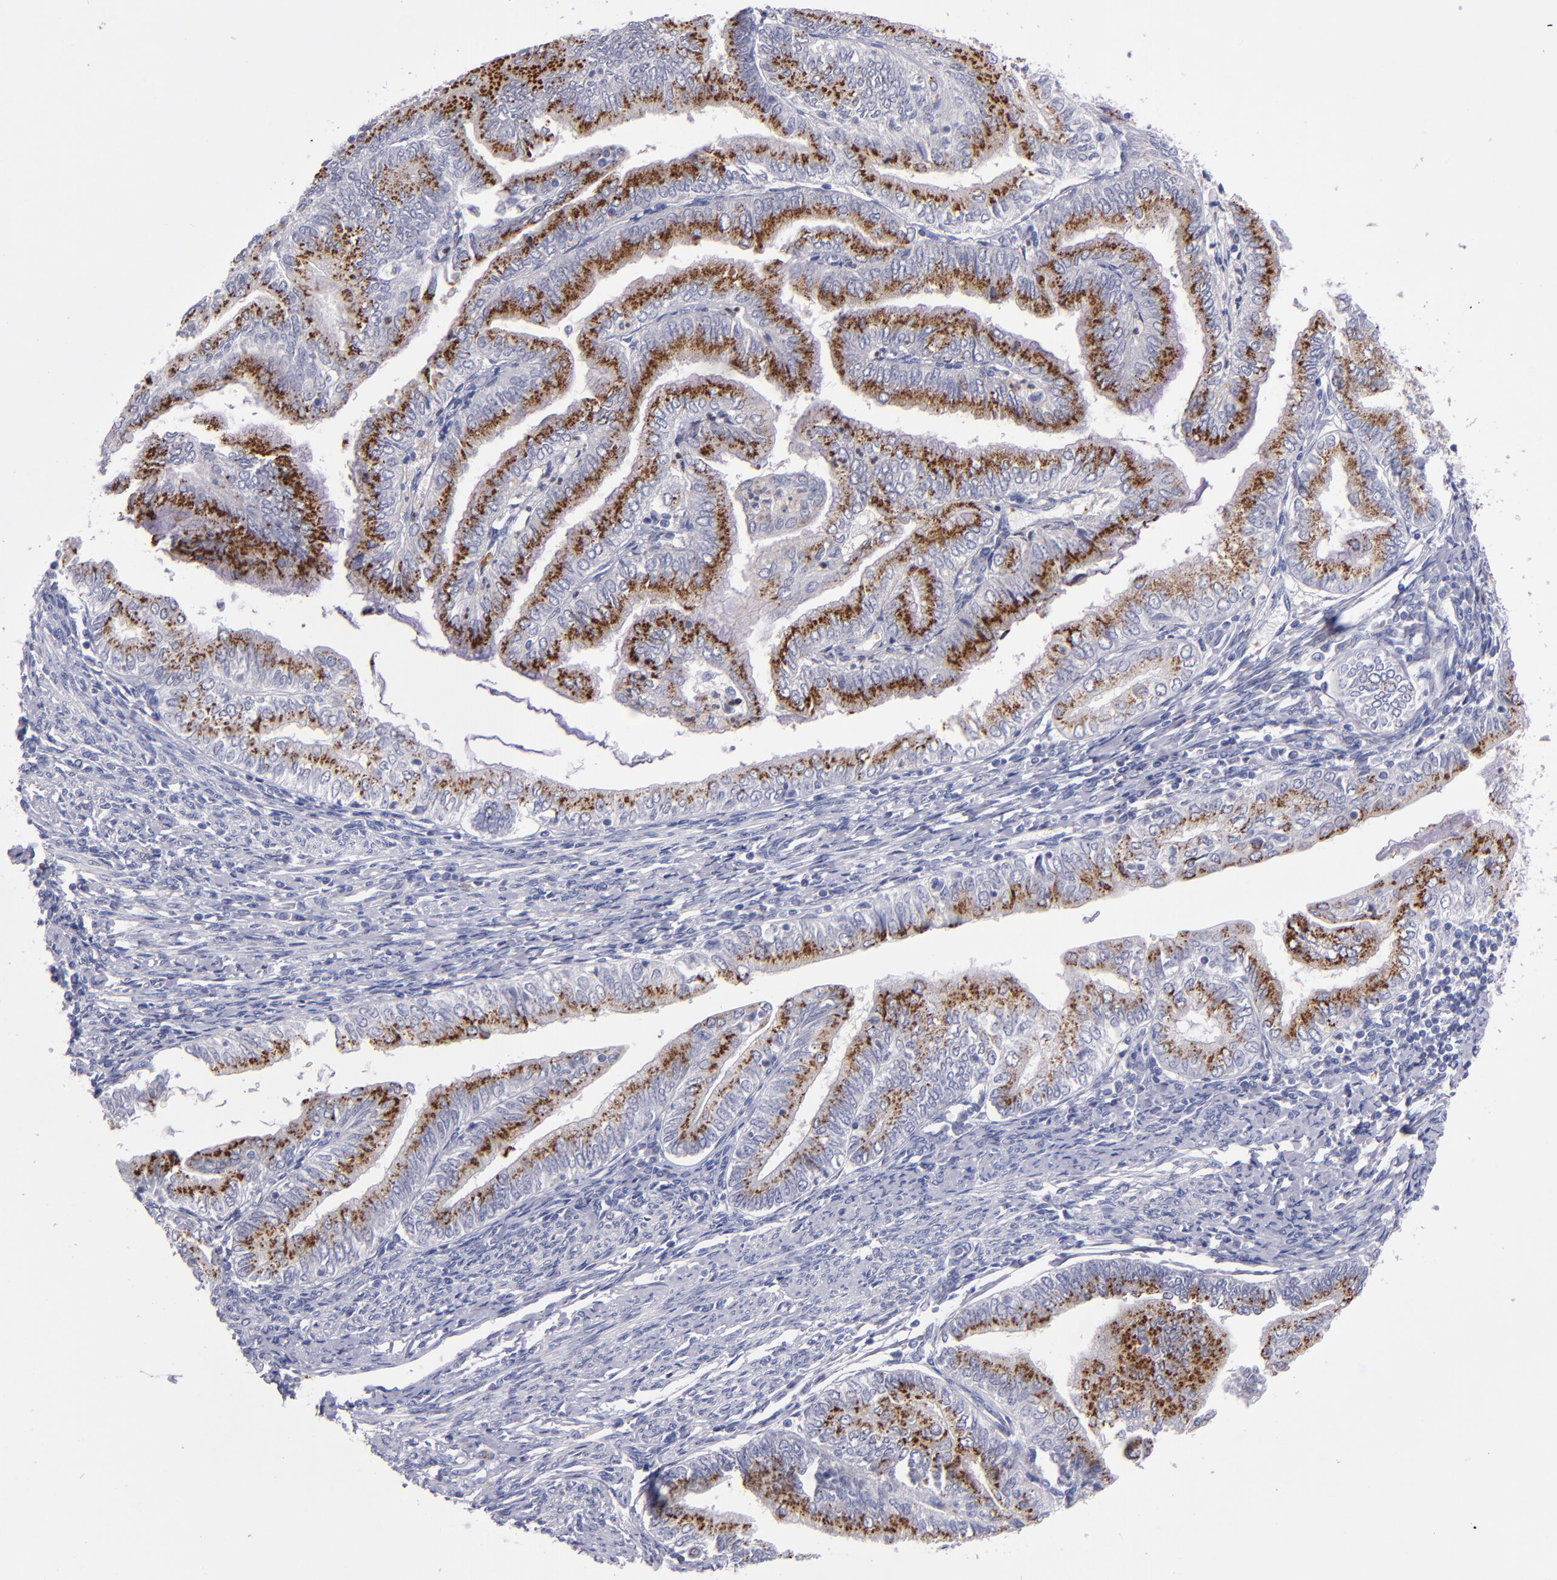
{"staining": {"intensity": "strong", "quantity": ">75%", "location": "cytoplasmic/membranous"}, "tissue": "endometrial cancer", "cell_type": "Tumor cells", "image_type": "cancer", "snomed": [{"axis": "morphology", "description": "Adenocarcinoma, NOS"}, {"axis": "topography", "description": "Endometrium"}], "caption": "Immunohistochemical staining of endometrial cancer (adenocarcinoma) demonstrates high levels of strong cytoplasmic/membranous staining in approximately >75% of tumor cells.", "gene": "RAB41", "patient": {"sex": "female", "age": 66}}